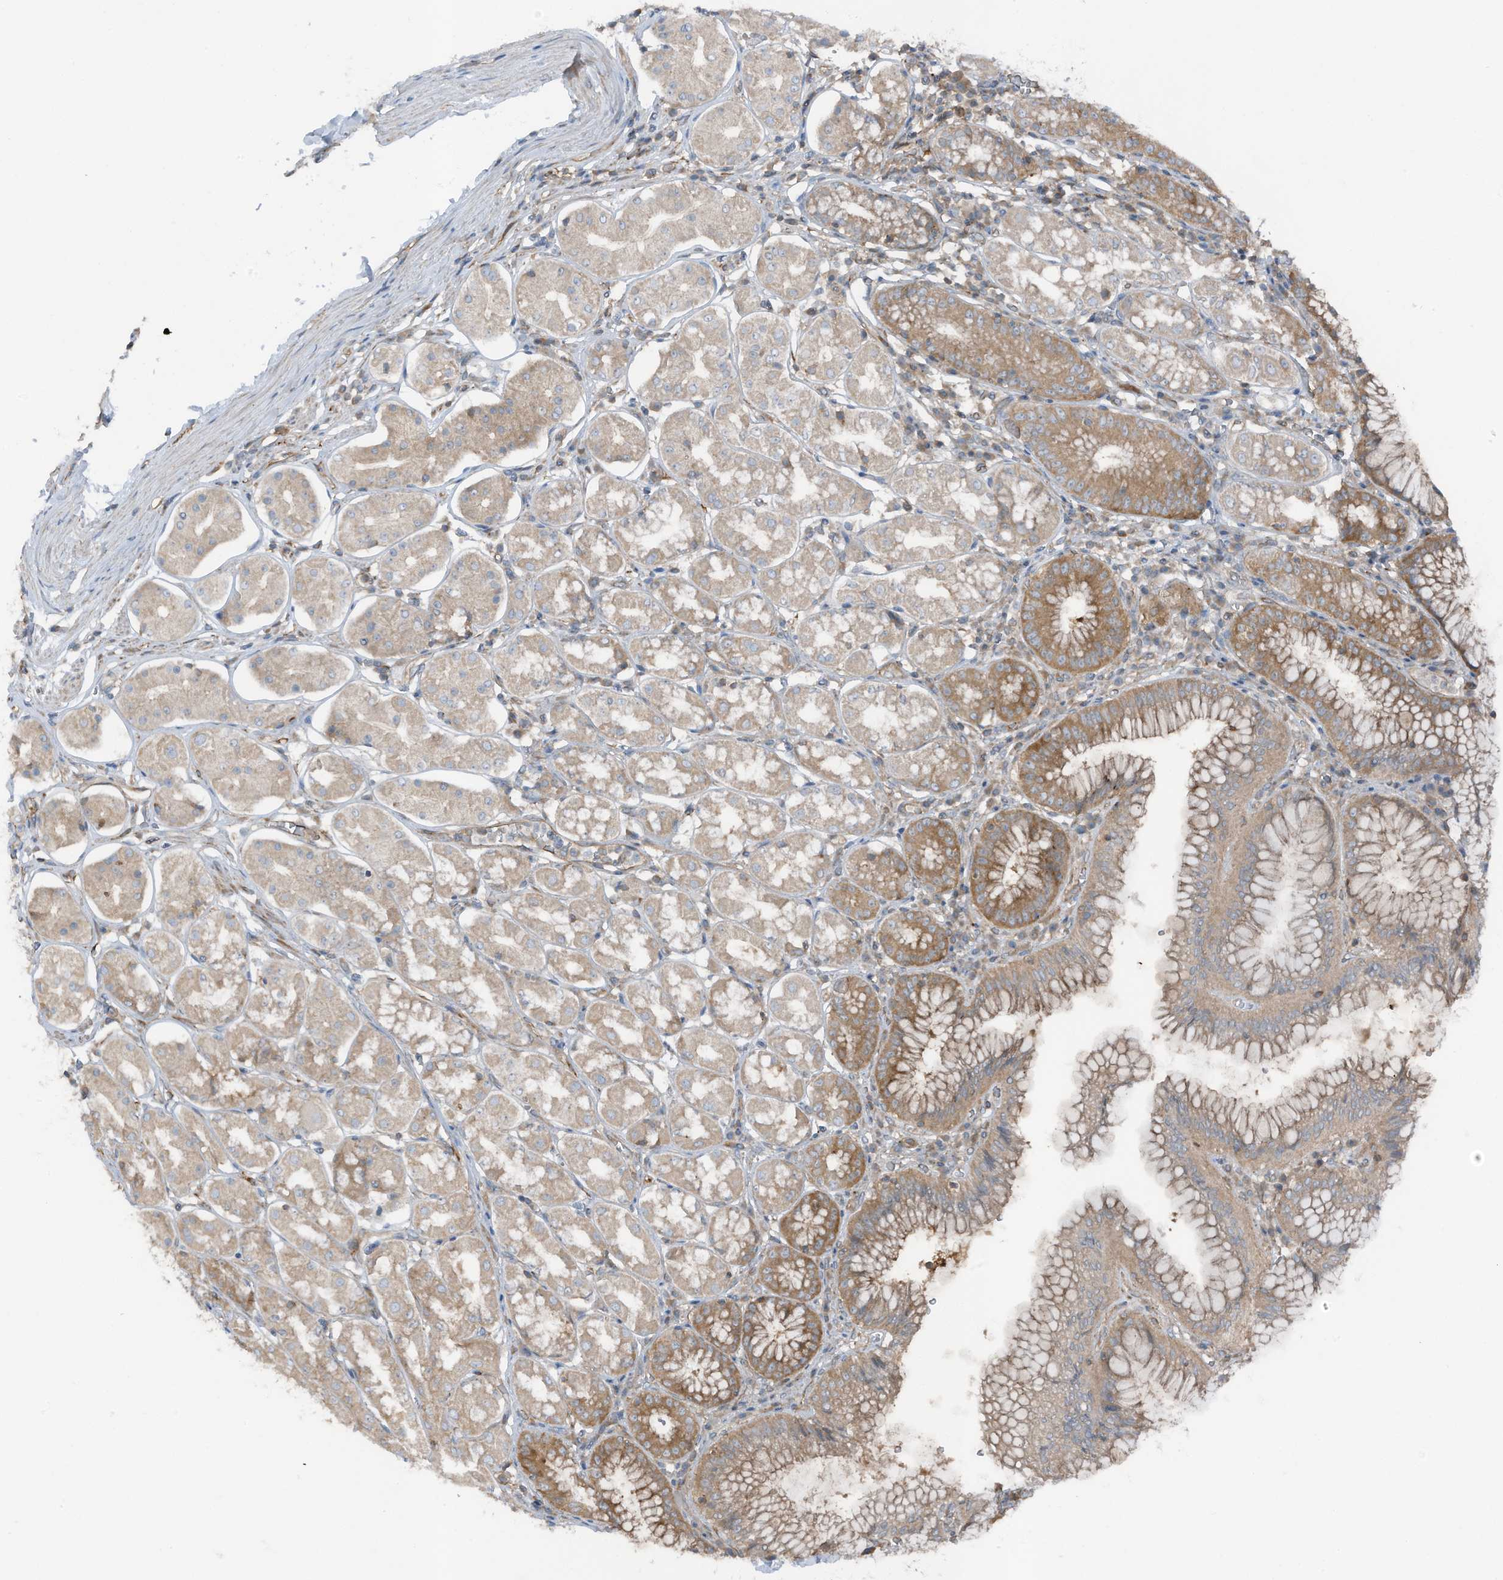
{"staining": {"intensity": "moderate", "quantity": "25%-75%", "location": "cytoplasmic/membranous"}, "tissue": "stomach", "cell_type": "Glandular cells", "image_type": "normal", "snomed": [{"axis": "morphology", "description": "Normal tissue, NOS"}, {"axis": "topography", "description": "Stomach, lower"}], "caption": "The photomicrograph displays staining of normal stomach, revealing moderate cytoplasmic/membranous protein expression (brown color) within glandular cells.", "gene": "TXNDC9", "patient": {"sex": "female", "age": 56}}